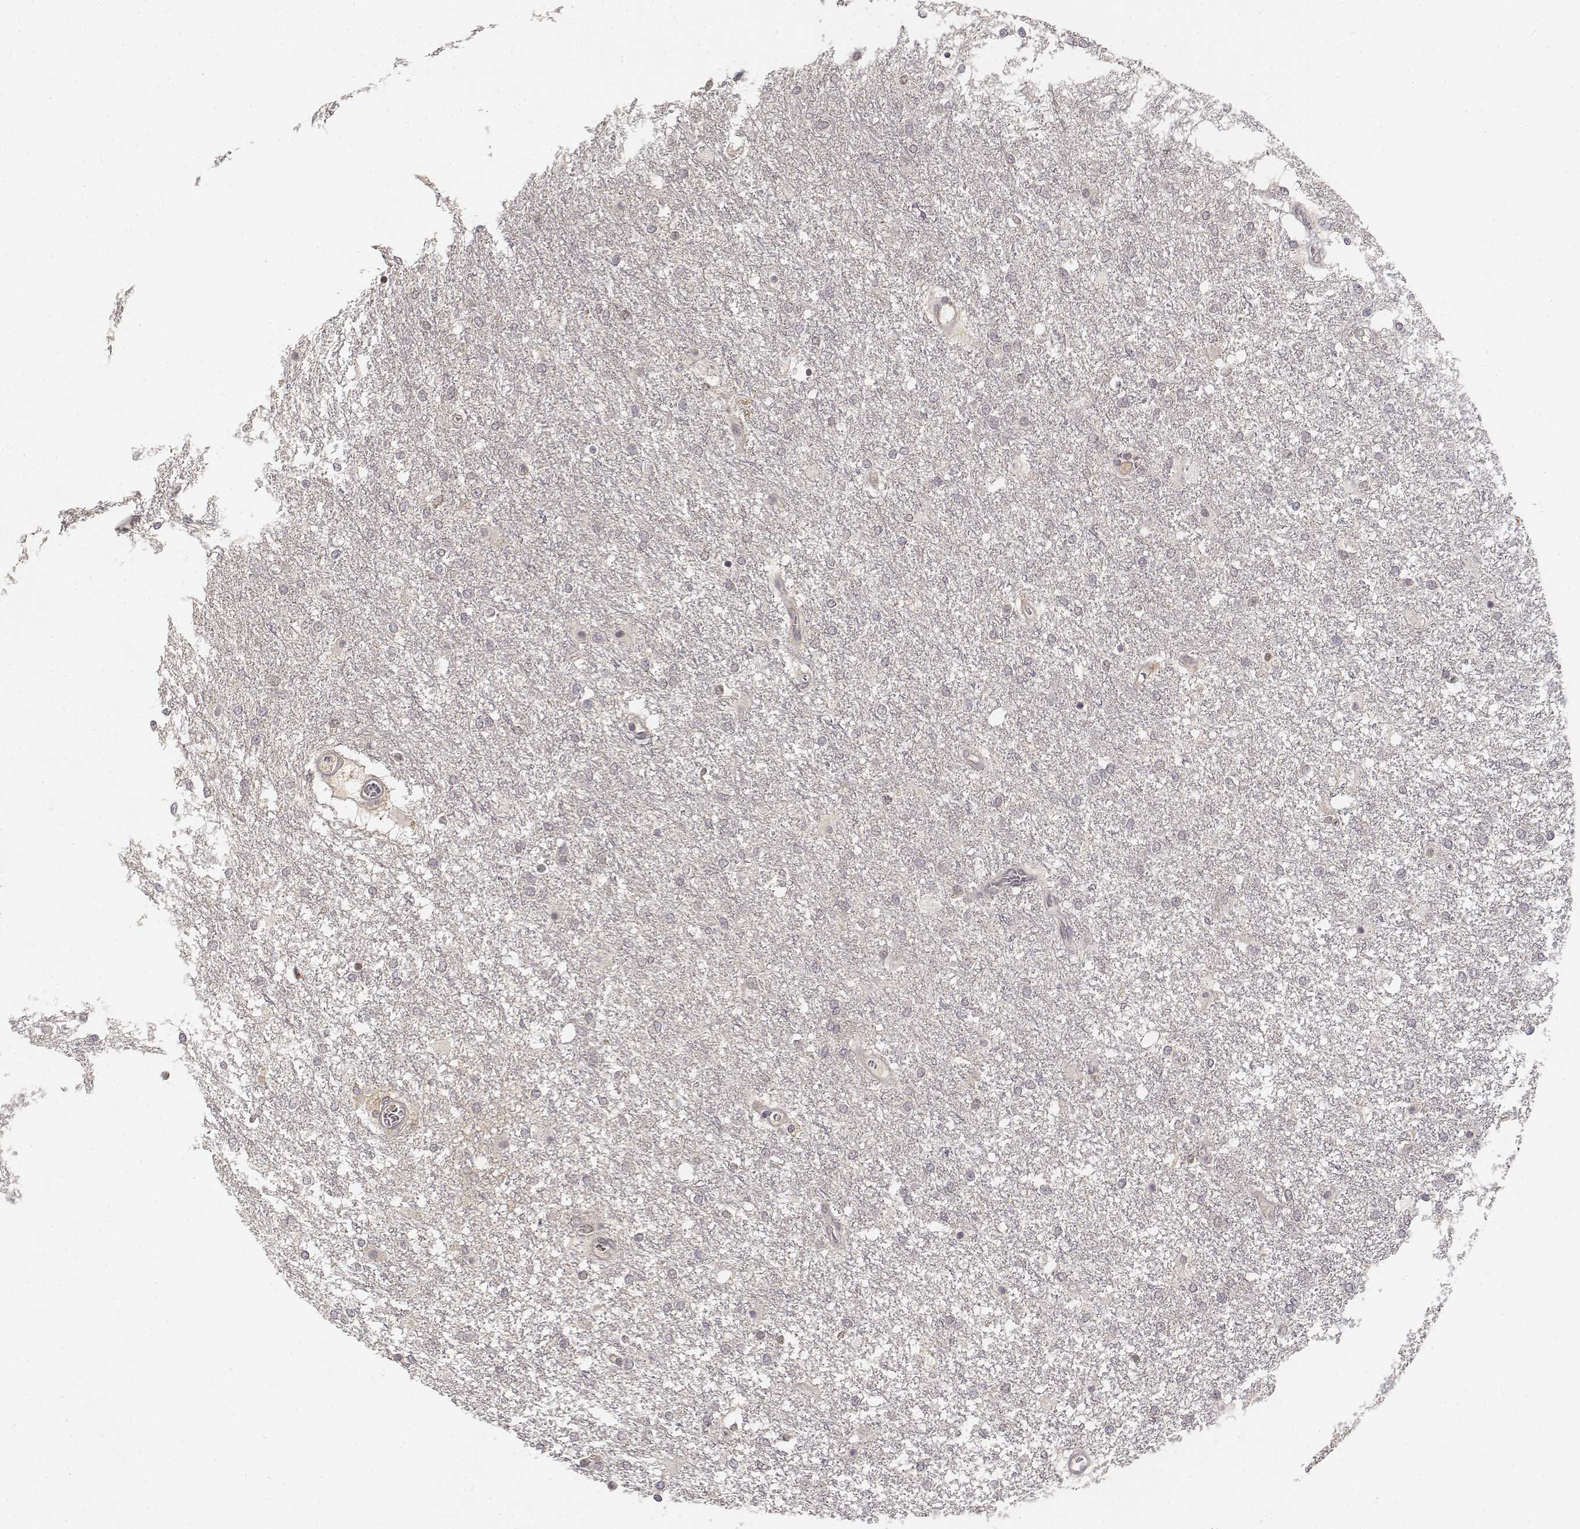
{"staining": {"intensity": "negative", "quantity": "none", "location": "none"}, "tissue": "glioma", "cell_type": "Tumor cells", "image_type": "cancer", "snomed": [{"axis": "morphology", "description": "Glioma, malignant, High grade"}, {"axis": "topography", "description": "Brain"}], "caption": "This is an immunohistochemistry (IHC) histopathology image of human malignant glioma (high-grade). There is no staining in tumor cells.", "gene": "FANCD2", "patient": {"sex": "female", "age": 61}}